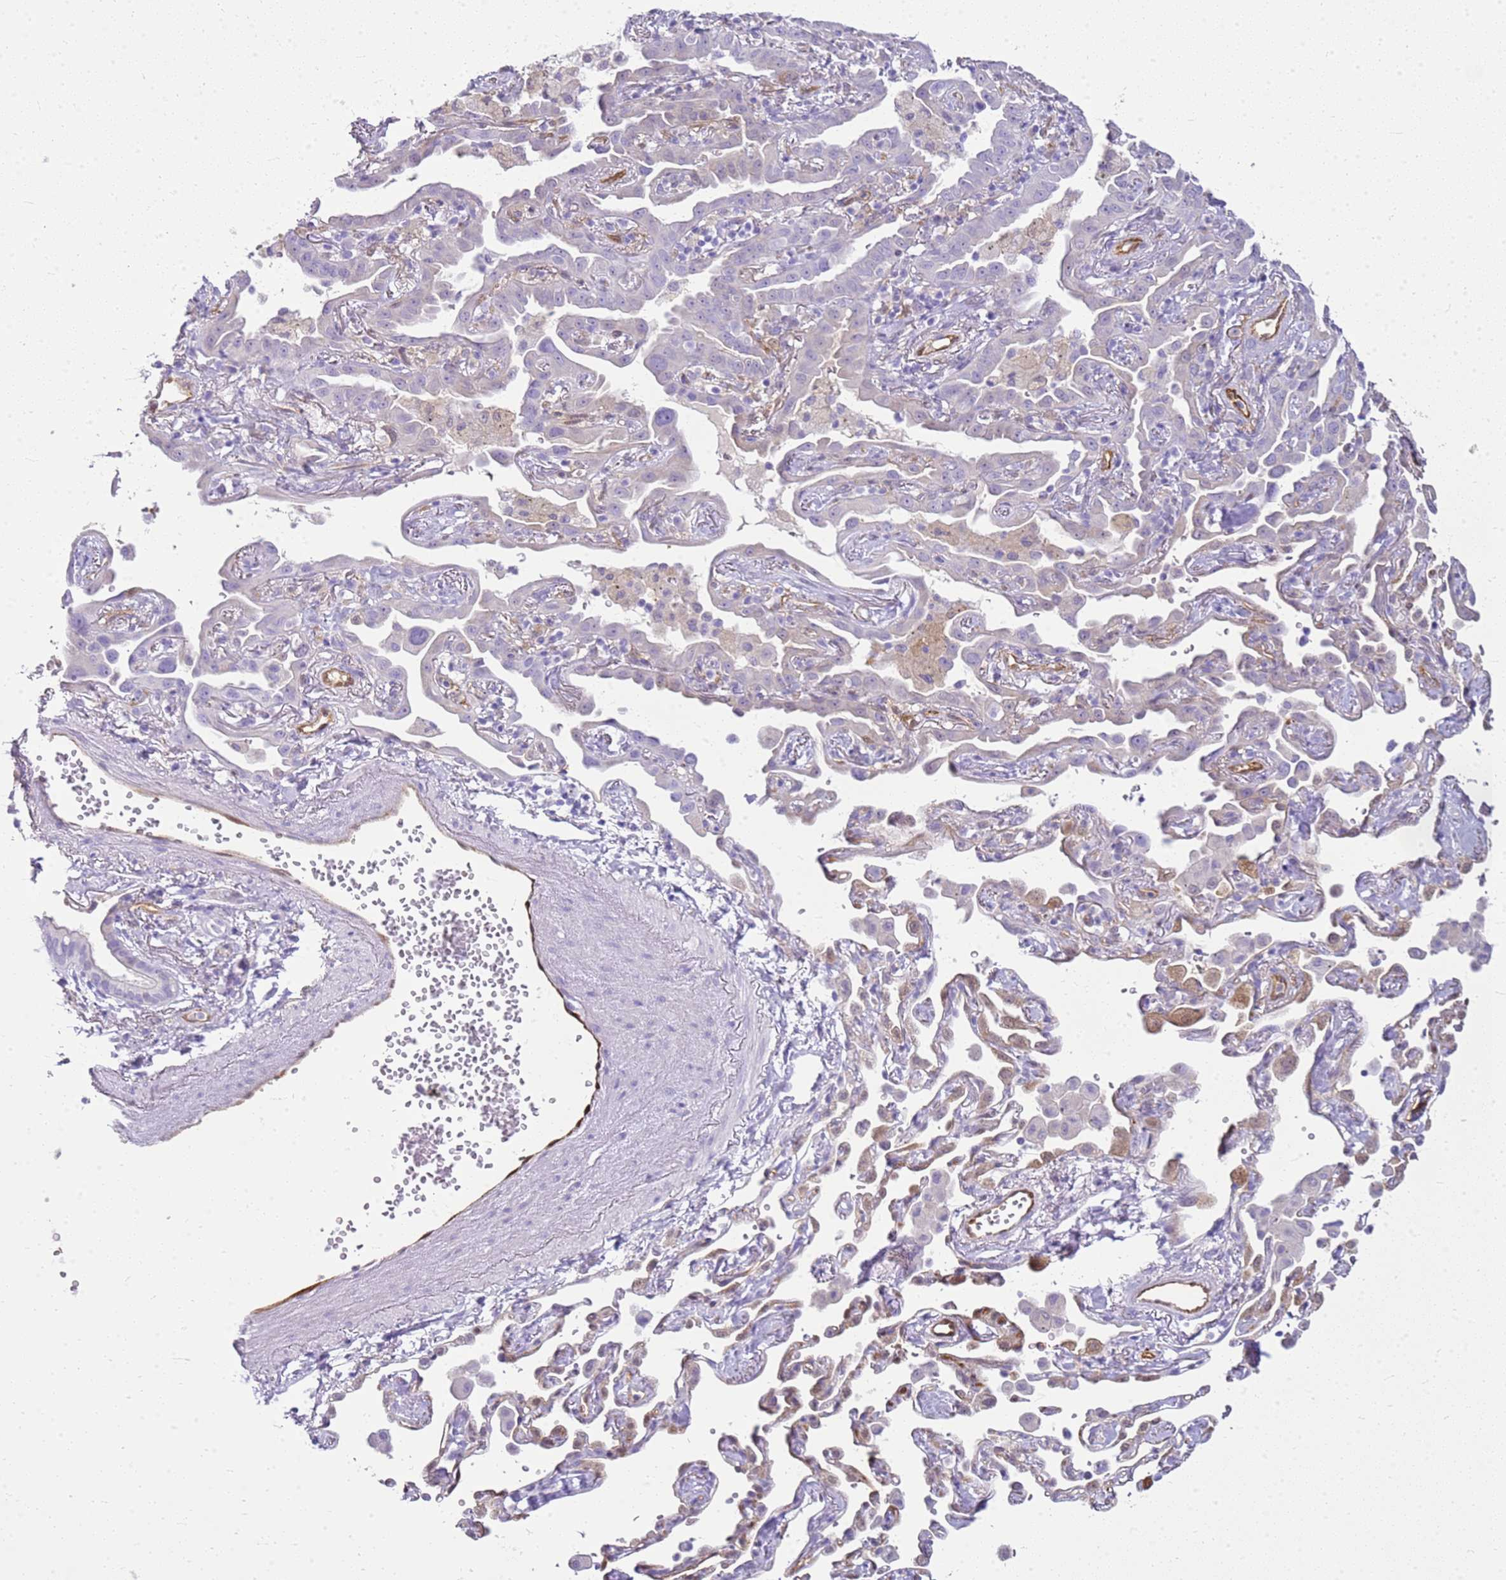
{"staining": {"intensity": "negative", "quantity": "none", "location": "none"}, "tissue": "lung cancer", "cell_type": "Tumor cells", "image_type": "cancer", "snomed": [{"axis": "morphology", "description": "Adenocarcinoma, NOS"}, {"axis": "topography", "description": "Lung"}], "caption": "Immunohistochemistry (IHC) histopathology image of adenocarcinoma (lung) stained for a protein (brown), which displays no staining in tumor cells.", "gene": "SULT1E1", "patient": {"sex": "male", "age": 67}}